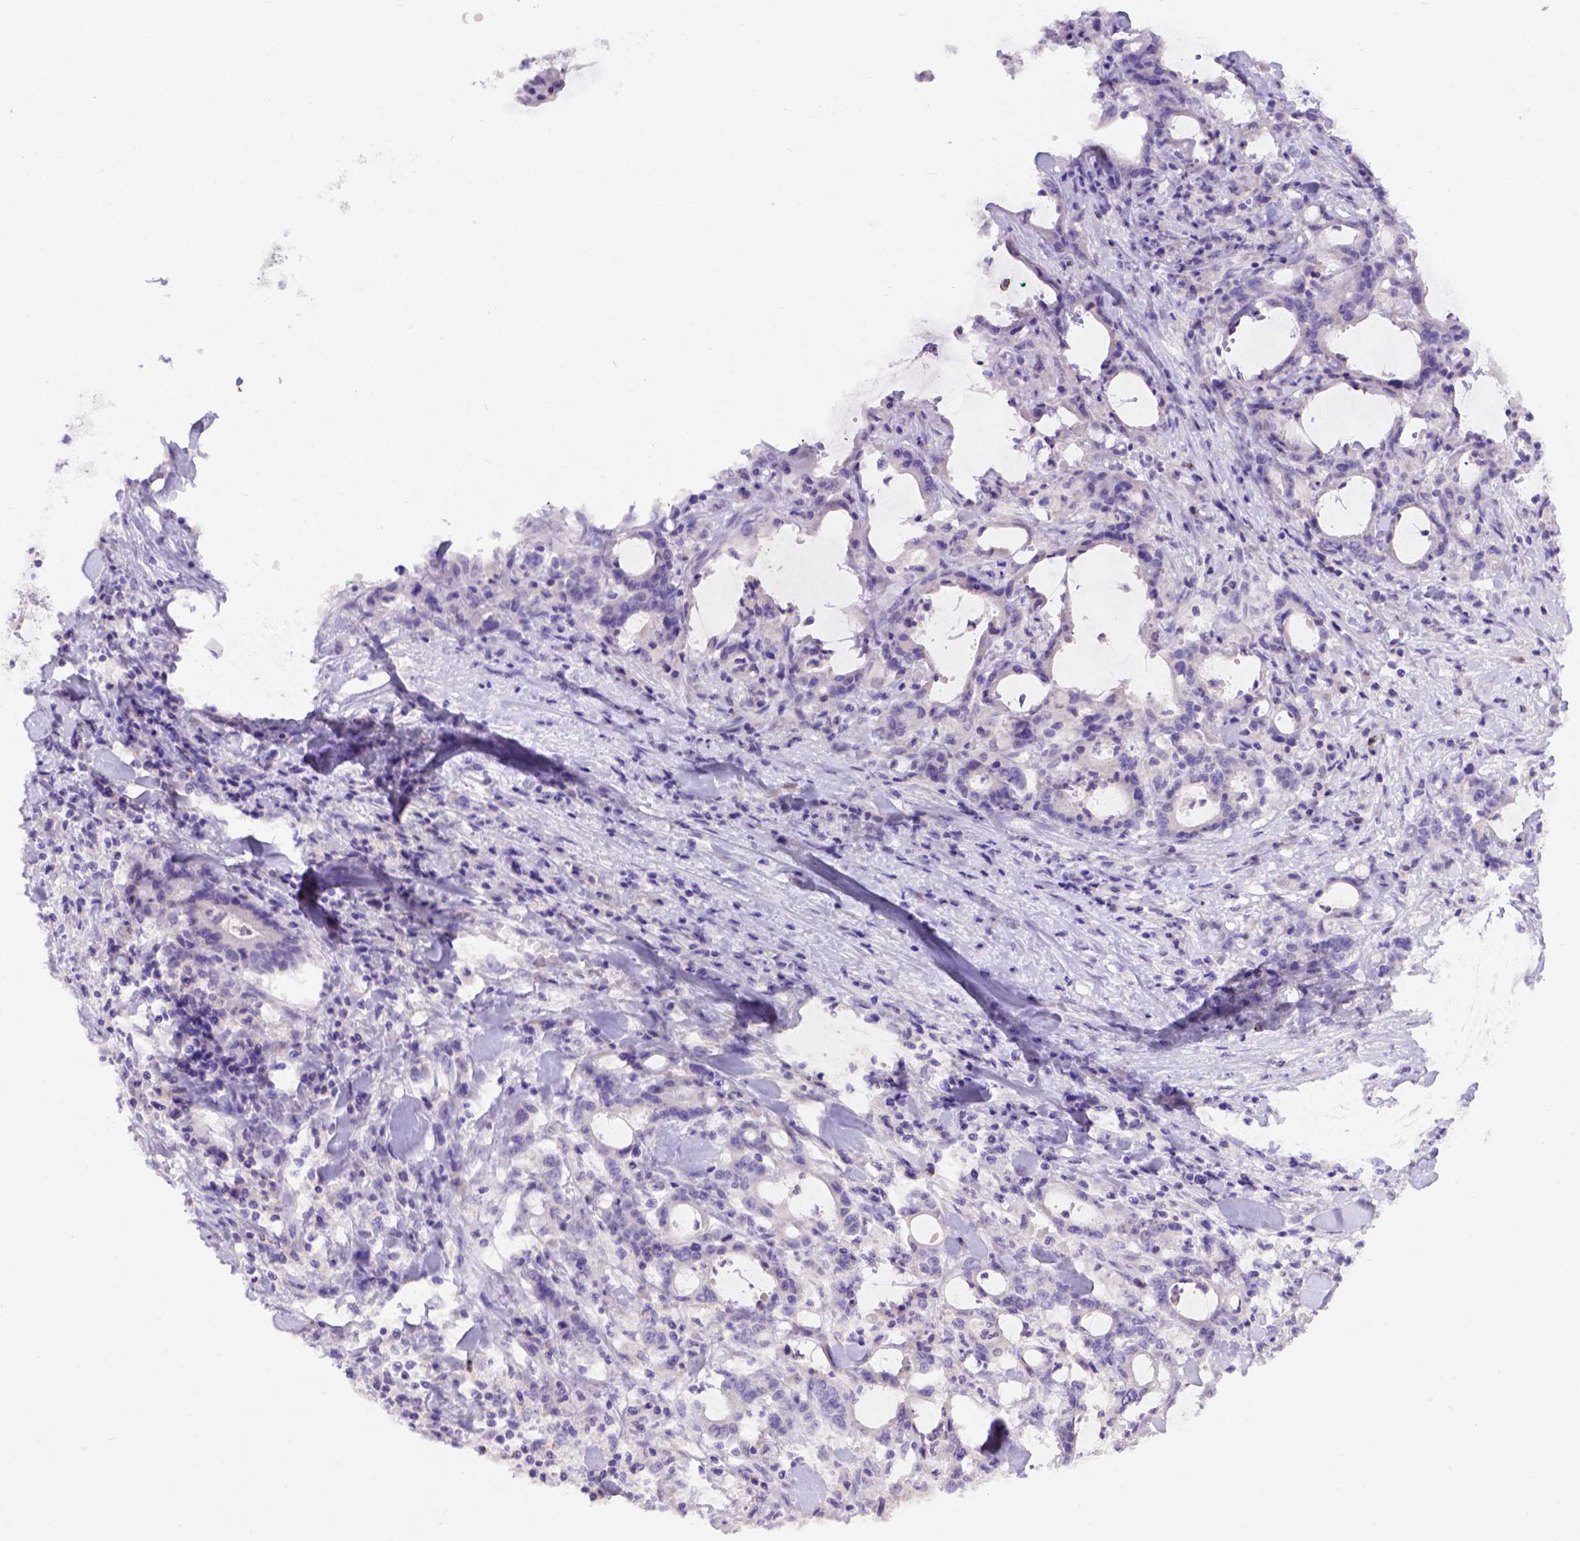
{"staining": {"intensity": "negative", "quantity": "none", "location": "none"}, "tissue": "stomach cancer", "cell_type": "Tumor cells", "image_type": "cancer", "snomed": [{"axis": "morphology", "description": "Adenocarcinoma, NOS"}, {"axis": "topography", "description": "Stomach, upper"}], "caption": "IHC histopathology image of neoplastic tissue: stomach adenocarcinoma stained with DAB exhibits no significant protein staining in tumor cells.", "gene": "B3GAT1", "patient": {"sex": "male", "age": 68}}